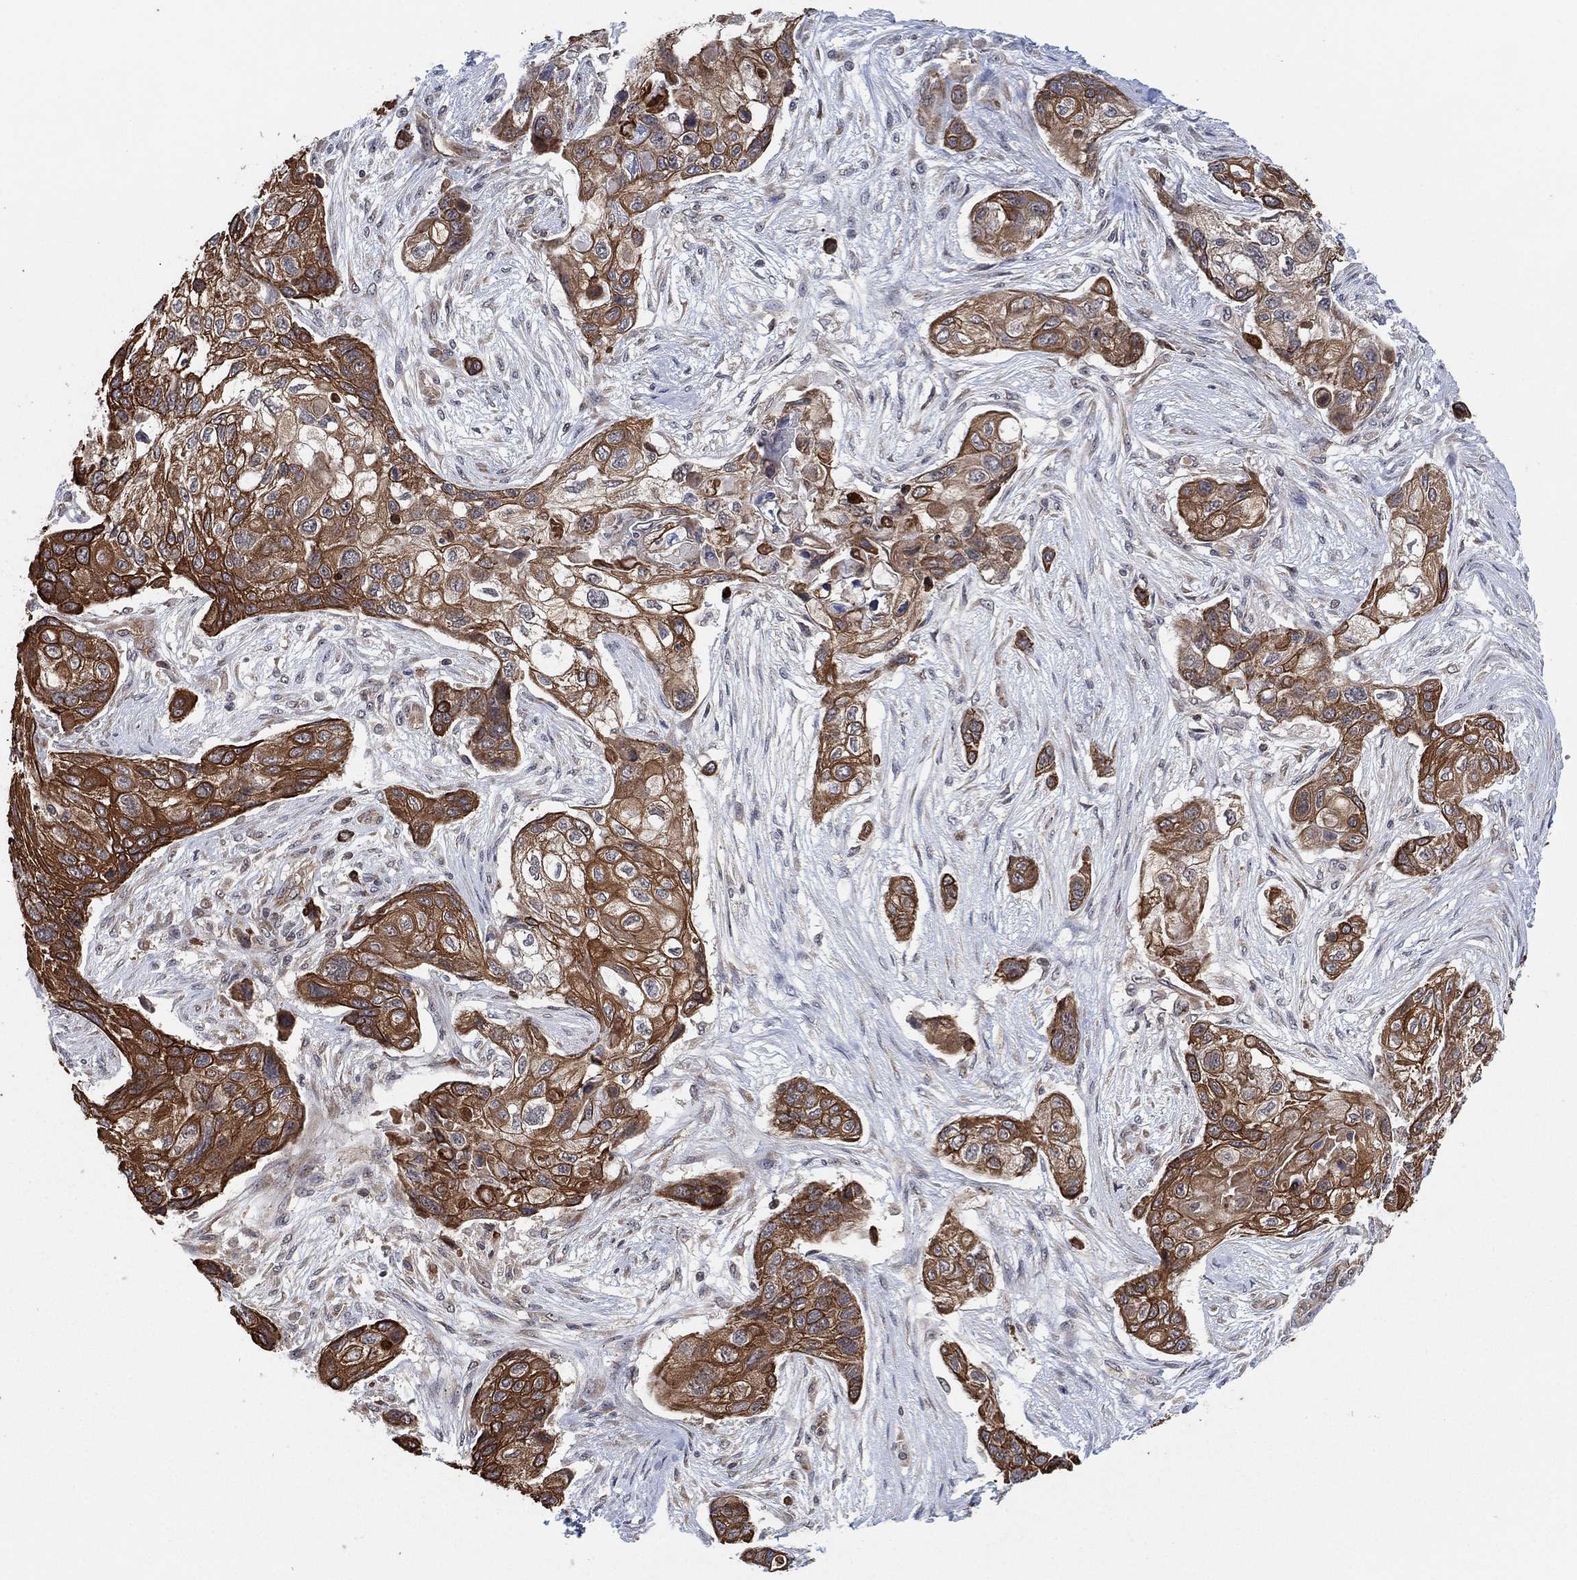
{"staining": {"intensity": "strong", "quantity": ">75%", "location": "cytoplasmic/membranous"}, "tissue": "lung cancer", "cell_type": "Tumor cells", "image_type": "cancer", "snomed": [{"axis": "morphology", "description": "Squamous cell carcinoma, NOS"}, {"axis": "topography", "description": "Lung"}], "caption": "Lung cancer stained for a protein exhibits strong cytoplasmic/membranous positivity in tumor cells.", "gene": "TMCO1", "patient": {"sex": "male", "age": 69}}